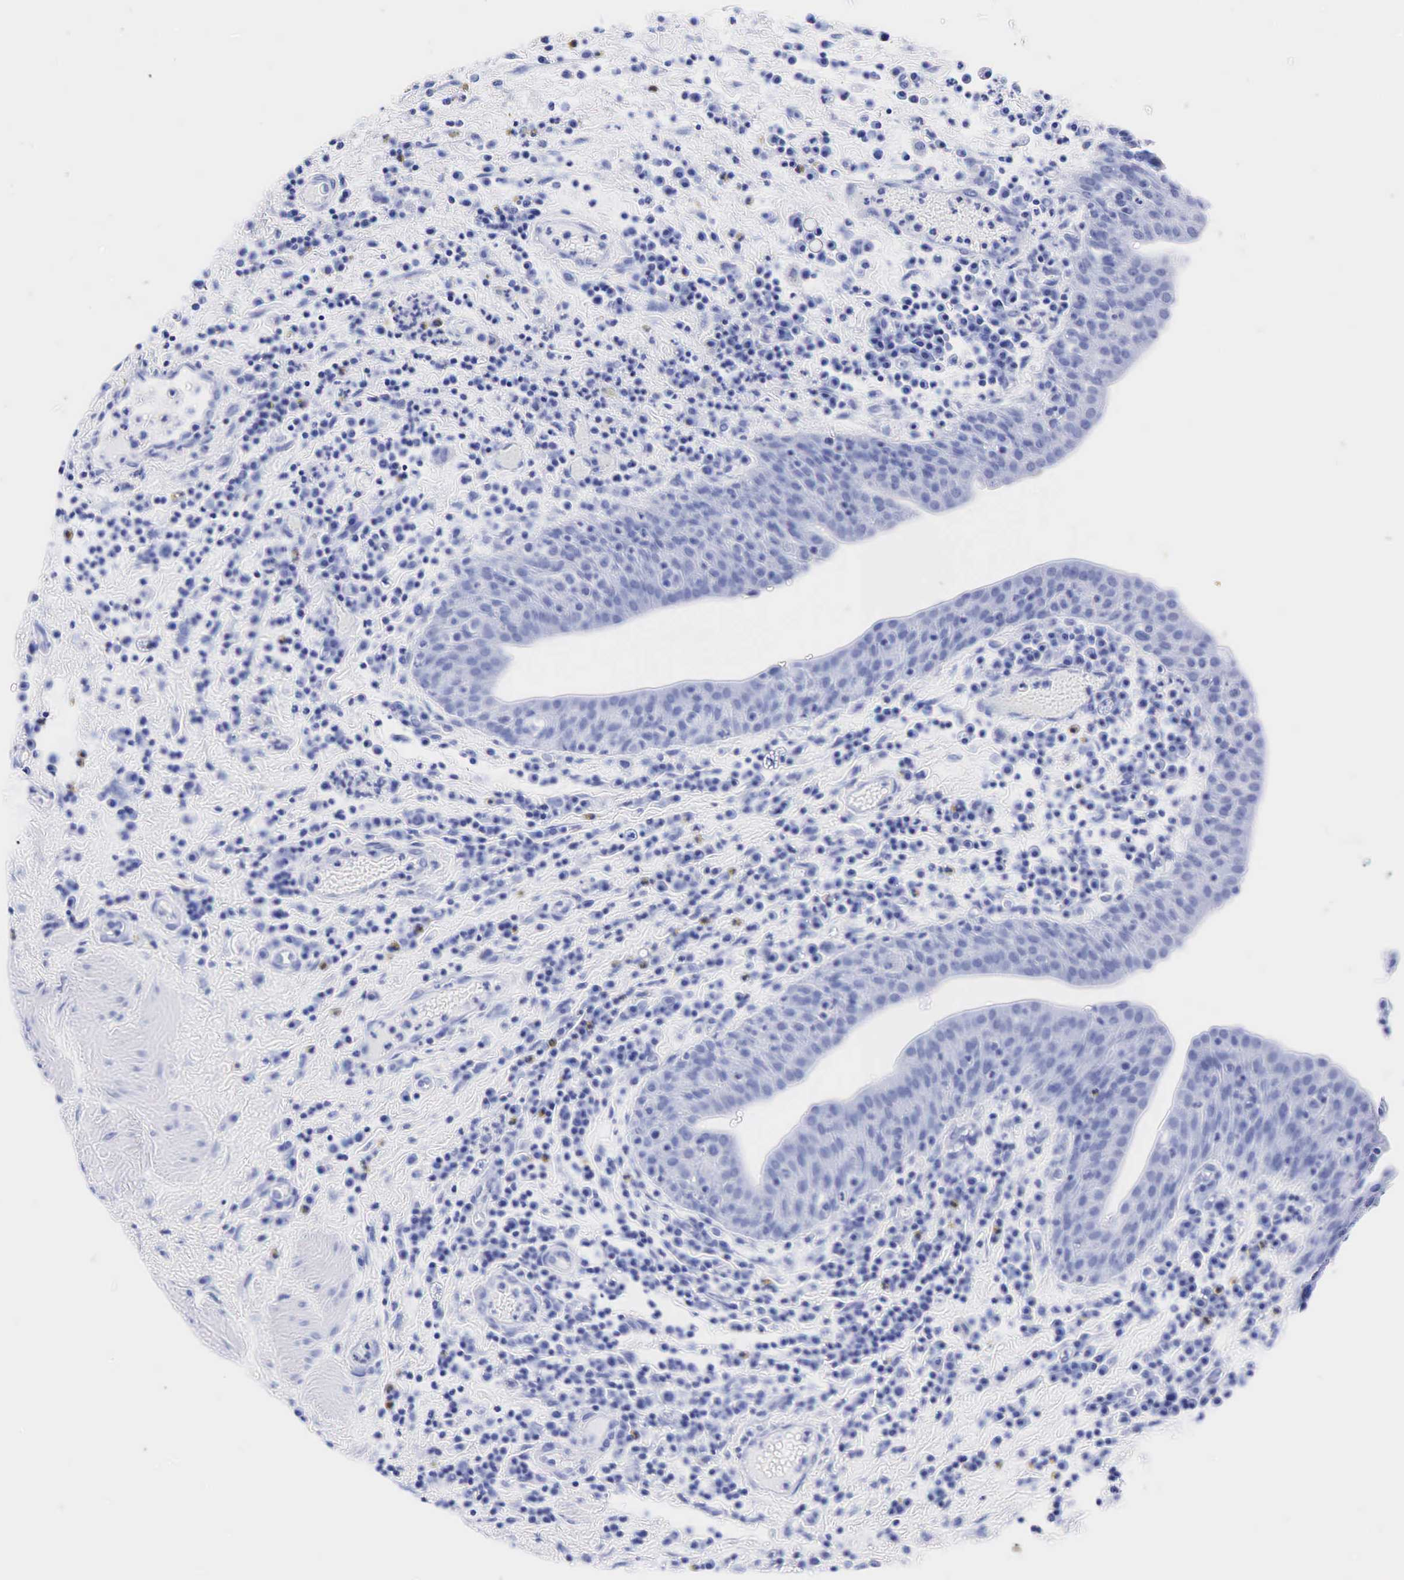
{"staining": {"intensity": "negative", "quantity": "none", "location": "none"}, "tissue": "urinary bladder", "cell_type": "Urothelial cells", "image_type": "normal", "snomed": [{"axis": "morphology", "description": "Normal tissue, NOS"}, {"axis": "topography", "description": "Urinary bladder"}], "caption": "IHC photomicrograph of normal human urinary bladder stained for a protein (brown), which demonstrates no expression in urothelial cells.", "gene": "TG", "patient": {"sex": "female", "age": 84}}